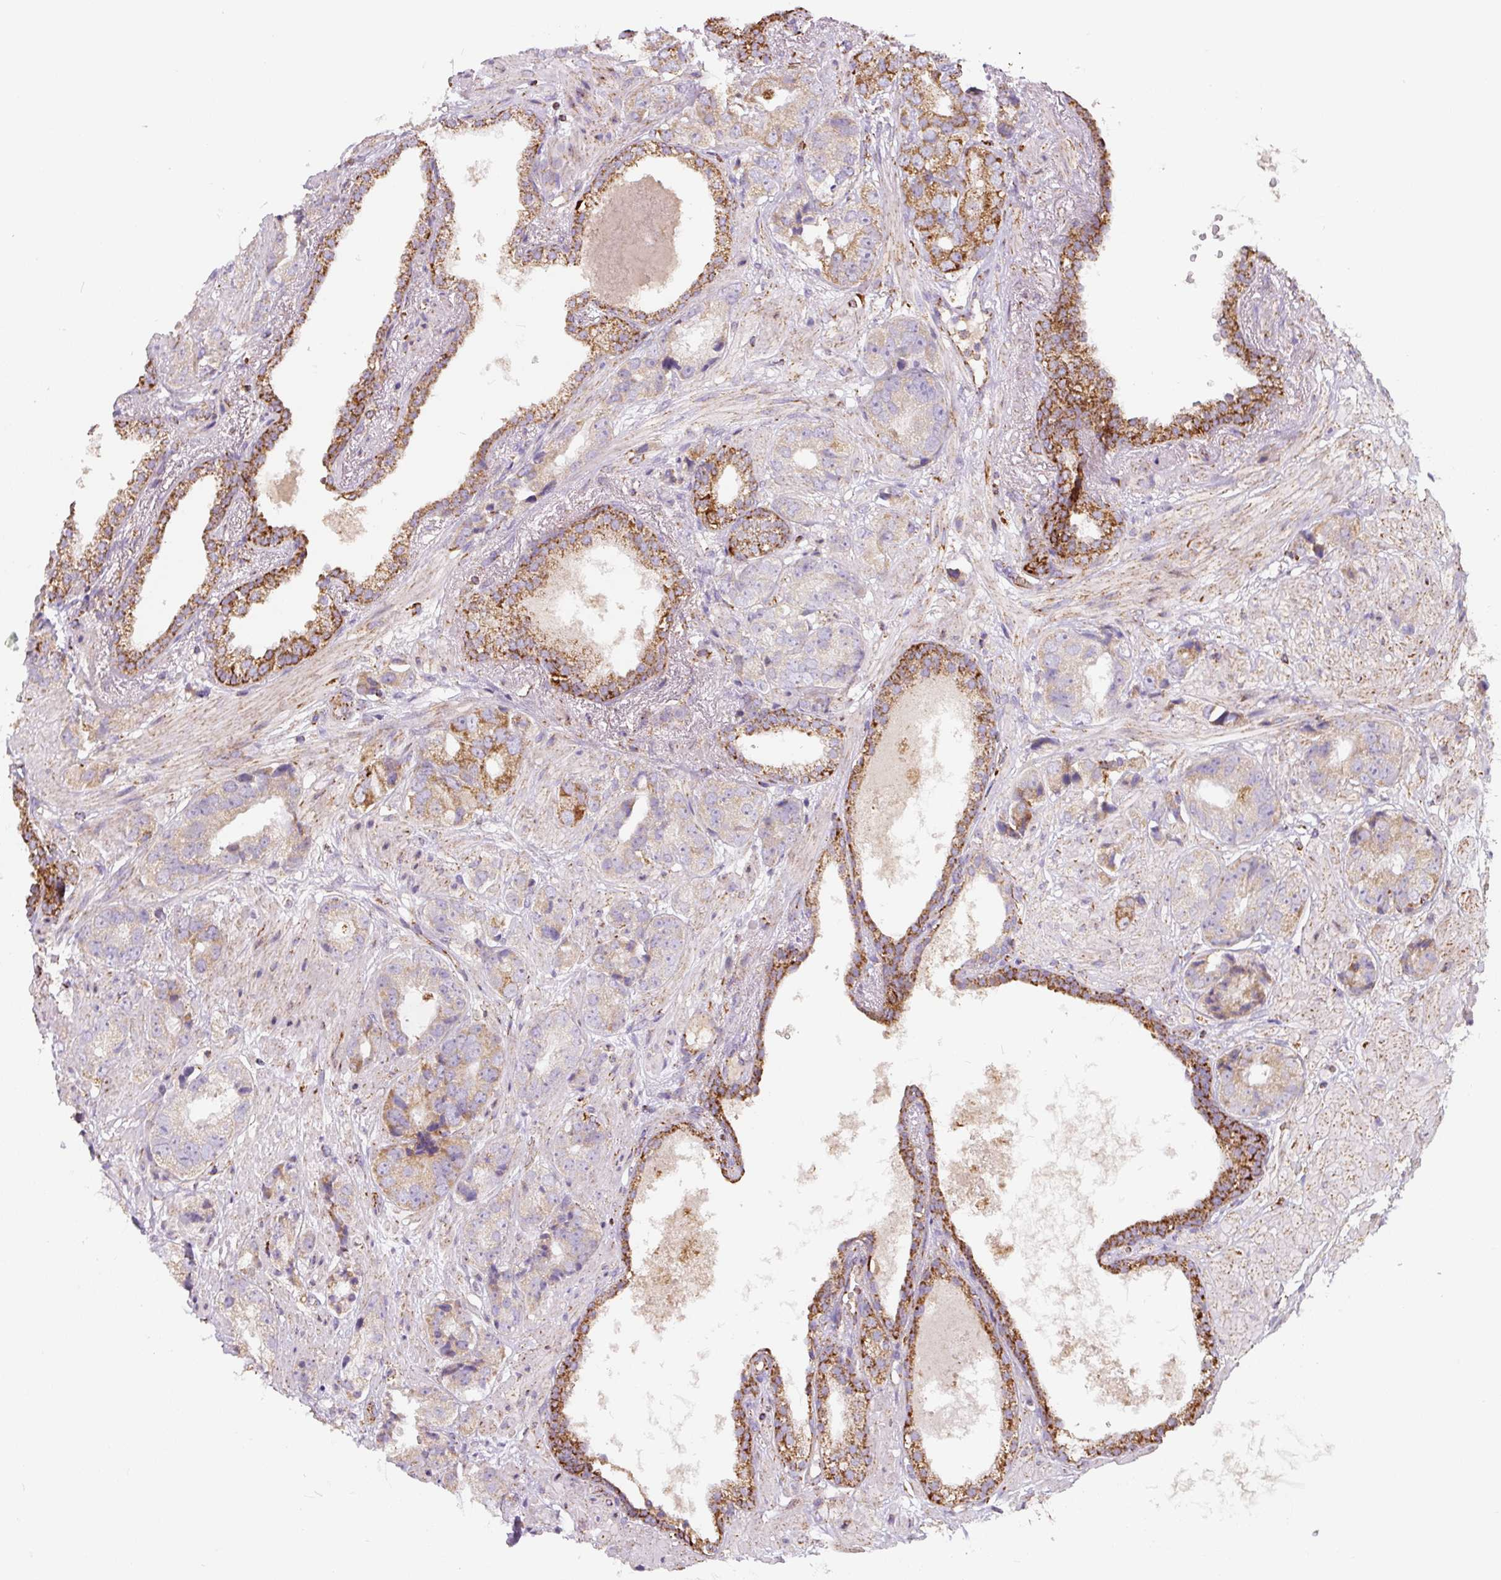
{"staining": {"intensity": "moderate", "quantity": "<25%", "location": "cytoplasmic/membranous"}, "tissue": "prostate cancer", "cell_type": "Tumor cells", "image_type": "cancer", "snomed": [{"axis": "morphology", "description": "Adenocarcinoma, High grade"}, {"axis": "topography", "description": "Prostate"}], "caption": "Protein analysis of prostate cancer (high-grade adenocarcinoma) tissue exhibits moderate cytoplasmic/membranous positivity in approximately <25% of tumor cells.", "gene": "MT-CO2", "patient": {"sex": "male", "age": 71}}